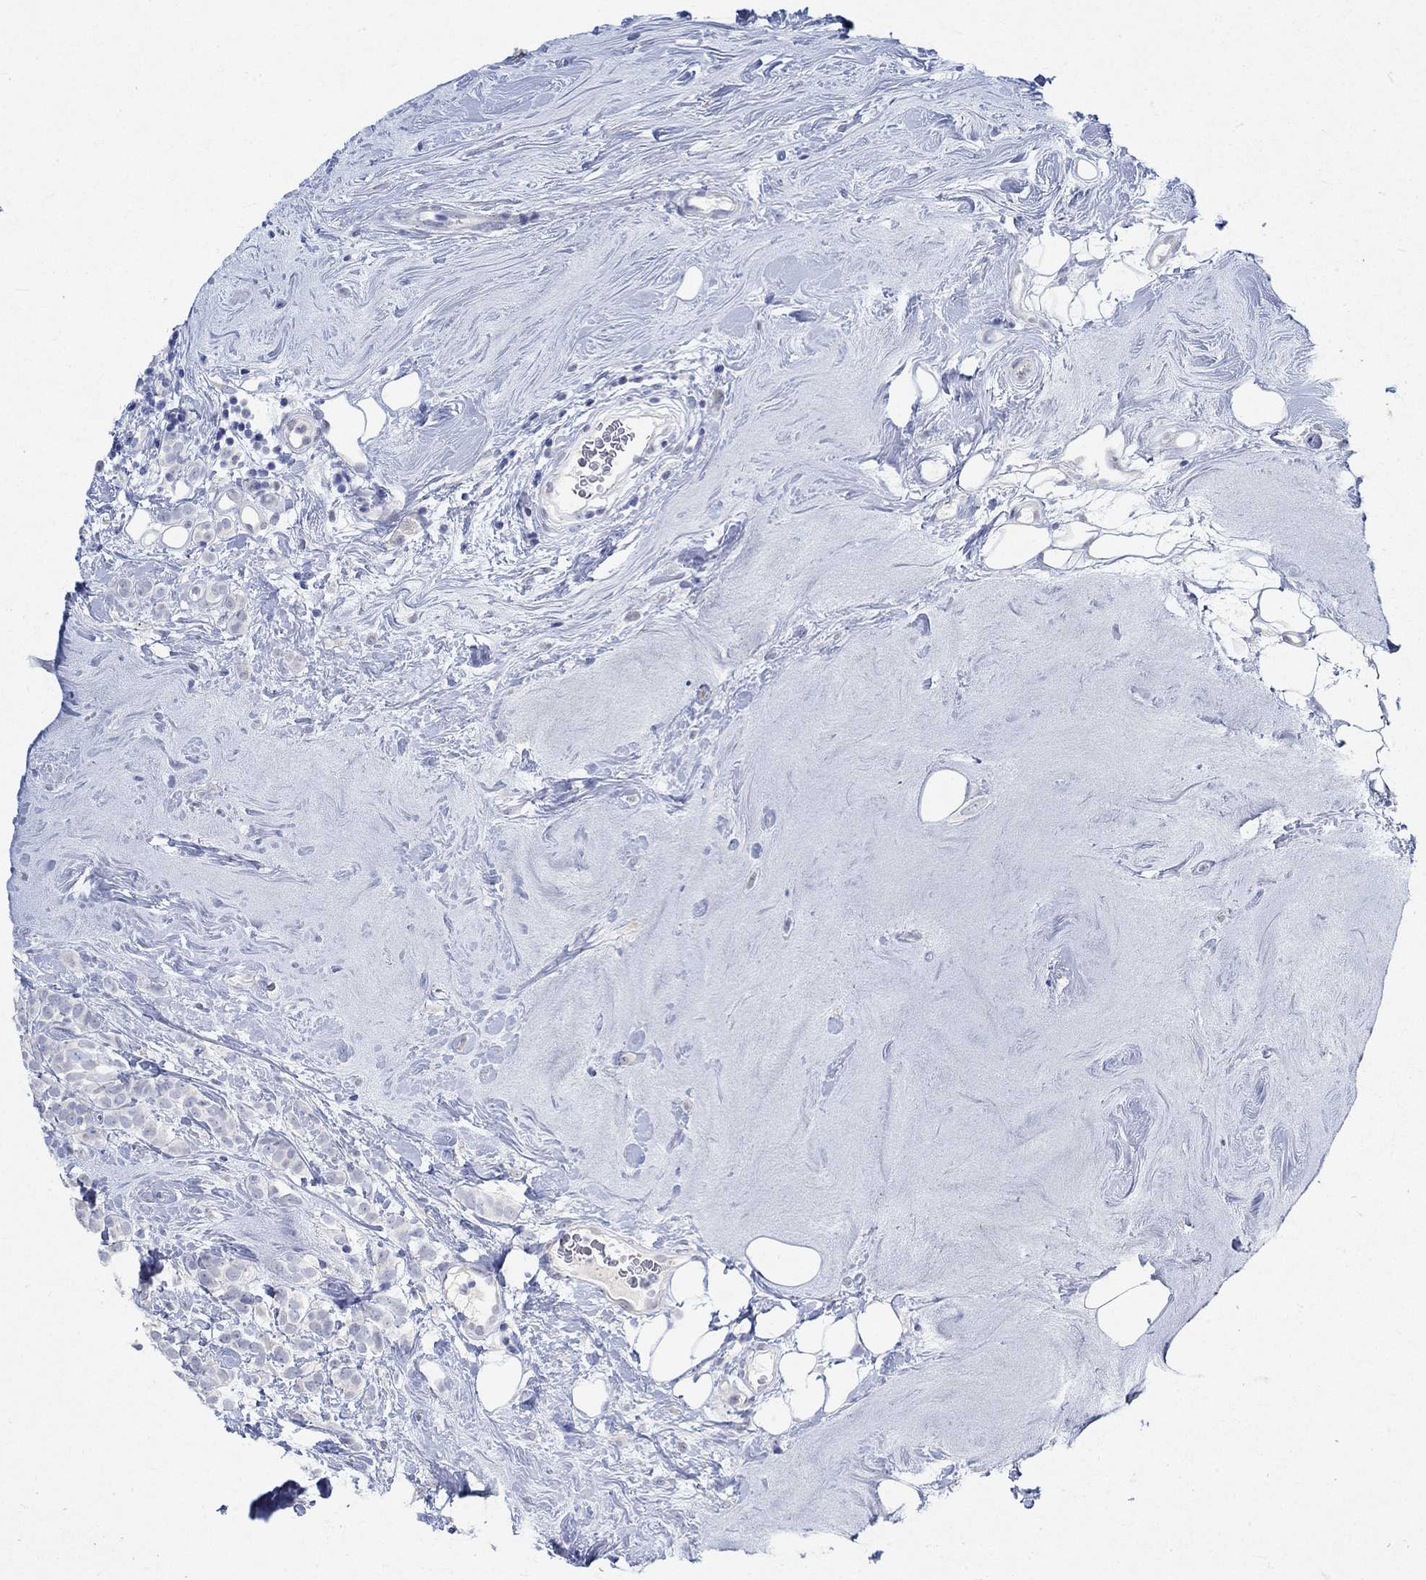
{"staining": {"intensity": "negative", "quantity": "none", "location": "none"}, "tissue": "breast cancer", "cell_type": "Tumor cells", "image_type": "cancer", "snomed": [{"axis": "morphology", "description": "Lobular carcinoma"}, {"axis": "topography", "description": "Breast"}], "caption": "This histopathology image is of breast cancer (lobular carcinoma) stained with IHC to label a protein in brown with the nuclei are counter-stained blue. There is no expression in tumor cells. (DAB (3,3'-diaminobenzidine) immunohistochemistry visualized using brightfield microscopy, high magnification).", "gene": "NAV3", "patient": {"sex": "female", "age": 49}}